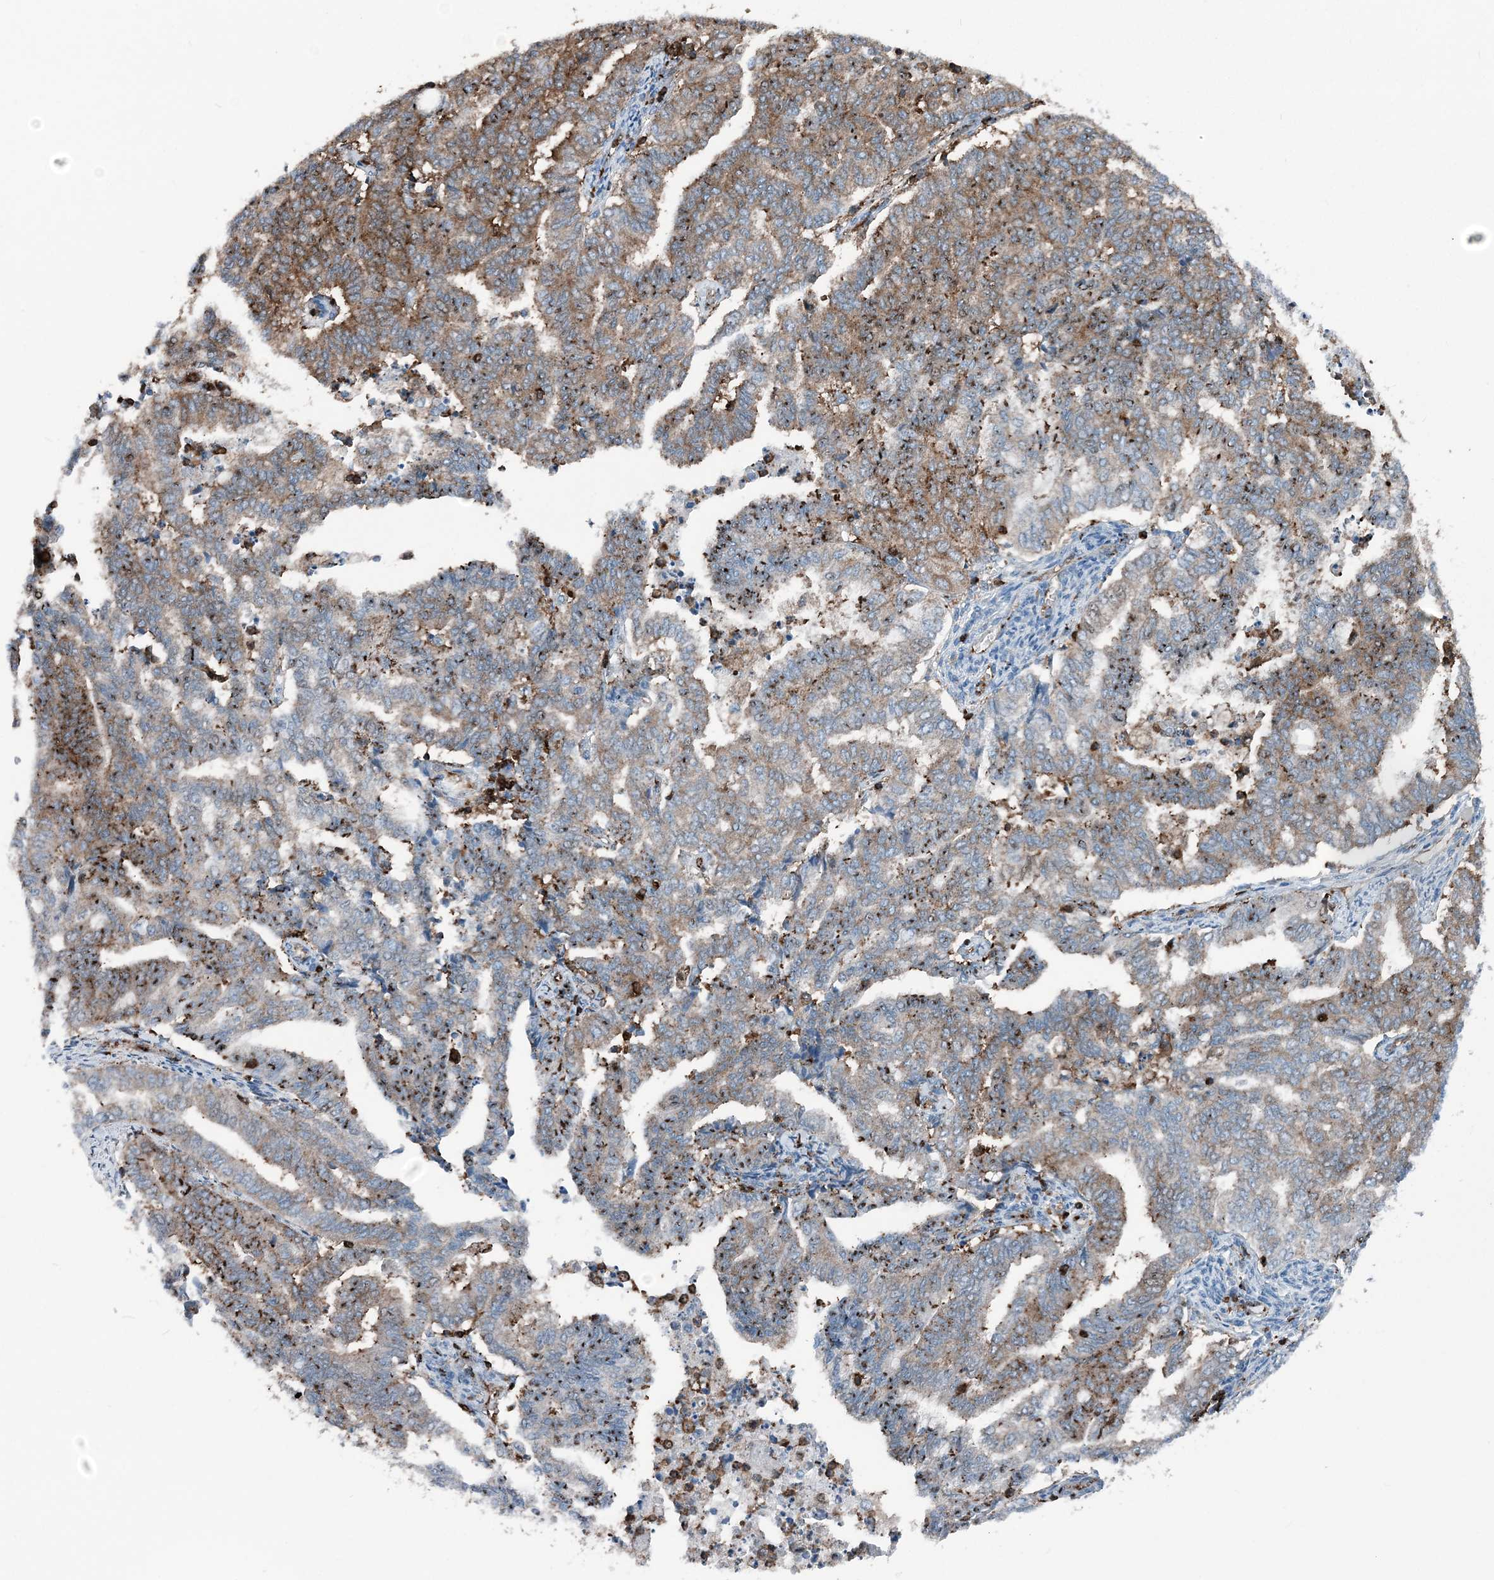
{"staining": {"intensity": "strong", "quantity": "25%-75%", "location": "cytoplasmic/membranous"}, "tissue": "endometrial cancer", "cell_type": "Tumor cells", "image_type": "cancer", "snomed": [{"axis": "morphology", "description": "Adenocarcinoma, NOS"}, {"axis": "topography", "description": "Endometrium"}], "caption": "Brown immunohistochemical staining in endometrial adenocarcinoma shows strong cytoplasmic/membranous positivity in about 25%-75% of tumor cells. (DAB (3,3'-diaminobenzidine) = brown stain, brightfield microscopy at high magnification).", "gene": "CFL1", "patient": {"sex": "female", "age": 79}}